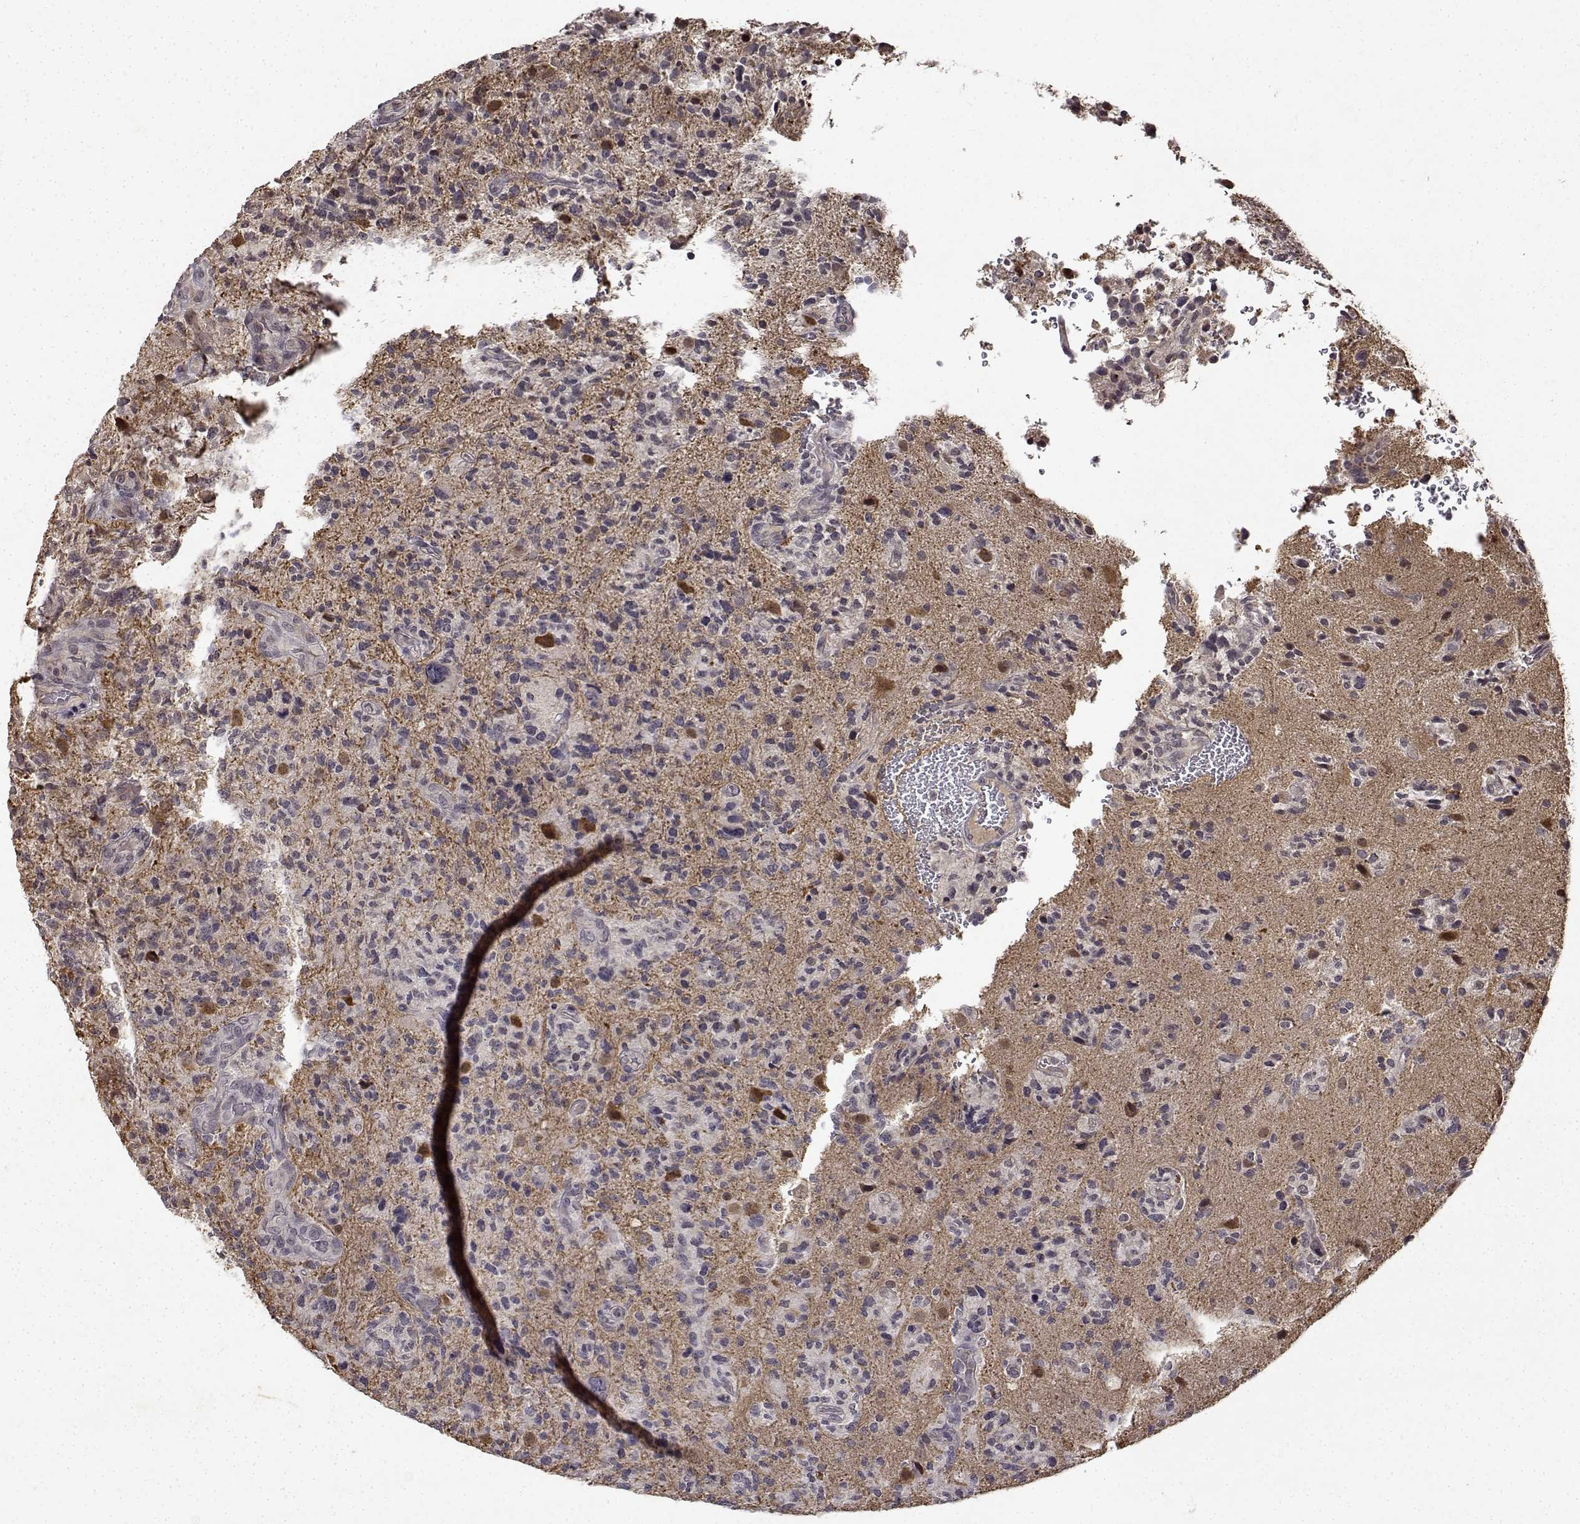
{"staining": {"intensity": "weak", "quantity": "<25%", "location": "cytoplasmic/membranous"}, "tissue": "glioma", "cell_type": "Tumor cells", "image_type": "cancer", "snomed": [{"axis": "morphology", "description": "Glioma, malignant, High grade"}, {"axis": "topography", "description": "Brain"}], "caption": "Histopathology image shows no significant protein expression in tumor cells of glioma. Brightfield microscopy of immunohistochemistry (IHC) stained with DAB (brown) and hematoxylin (blue), captured at high magnification.", "gene": "BDNF", "patient": {"sex": "female", "age": 71}}